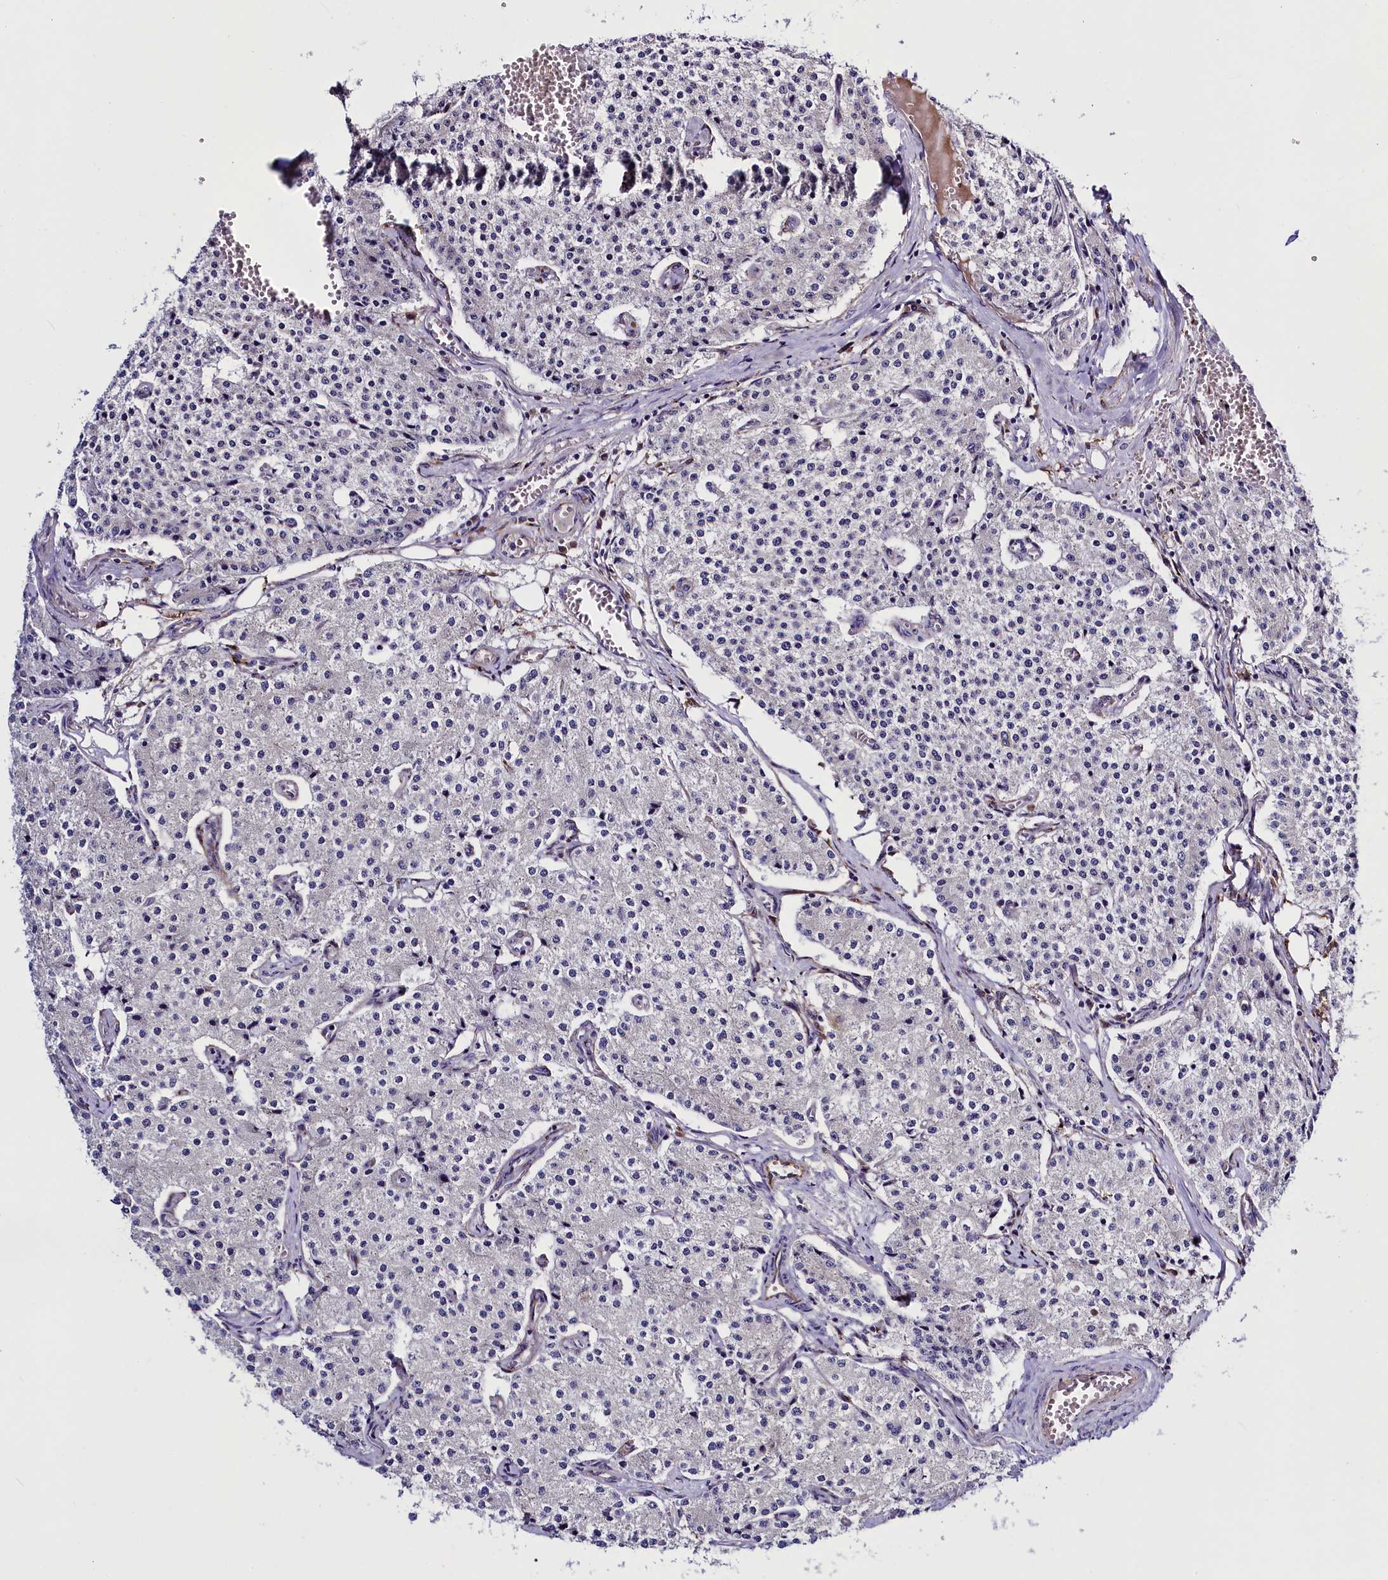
{"staining": {"intensity": "negative", "quantity": "none", "location": "none"}, "tissue": "carcinoid", "cell_type": "Tumor cells", "image_type": "cancer", "snomed": [{"axis": "morphology", "description": "Carcinoid, malignant, NOS"}, {"axis": "topography", "description": "Colon"}], "caption": "IHC of human carcinoid shows no staining in tumor cells.", "gene": "MRC2", "patient": {"sex": "female", "age": 52}}